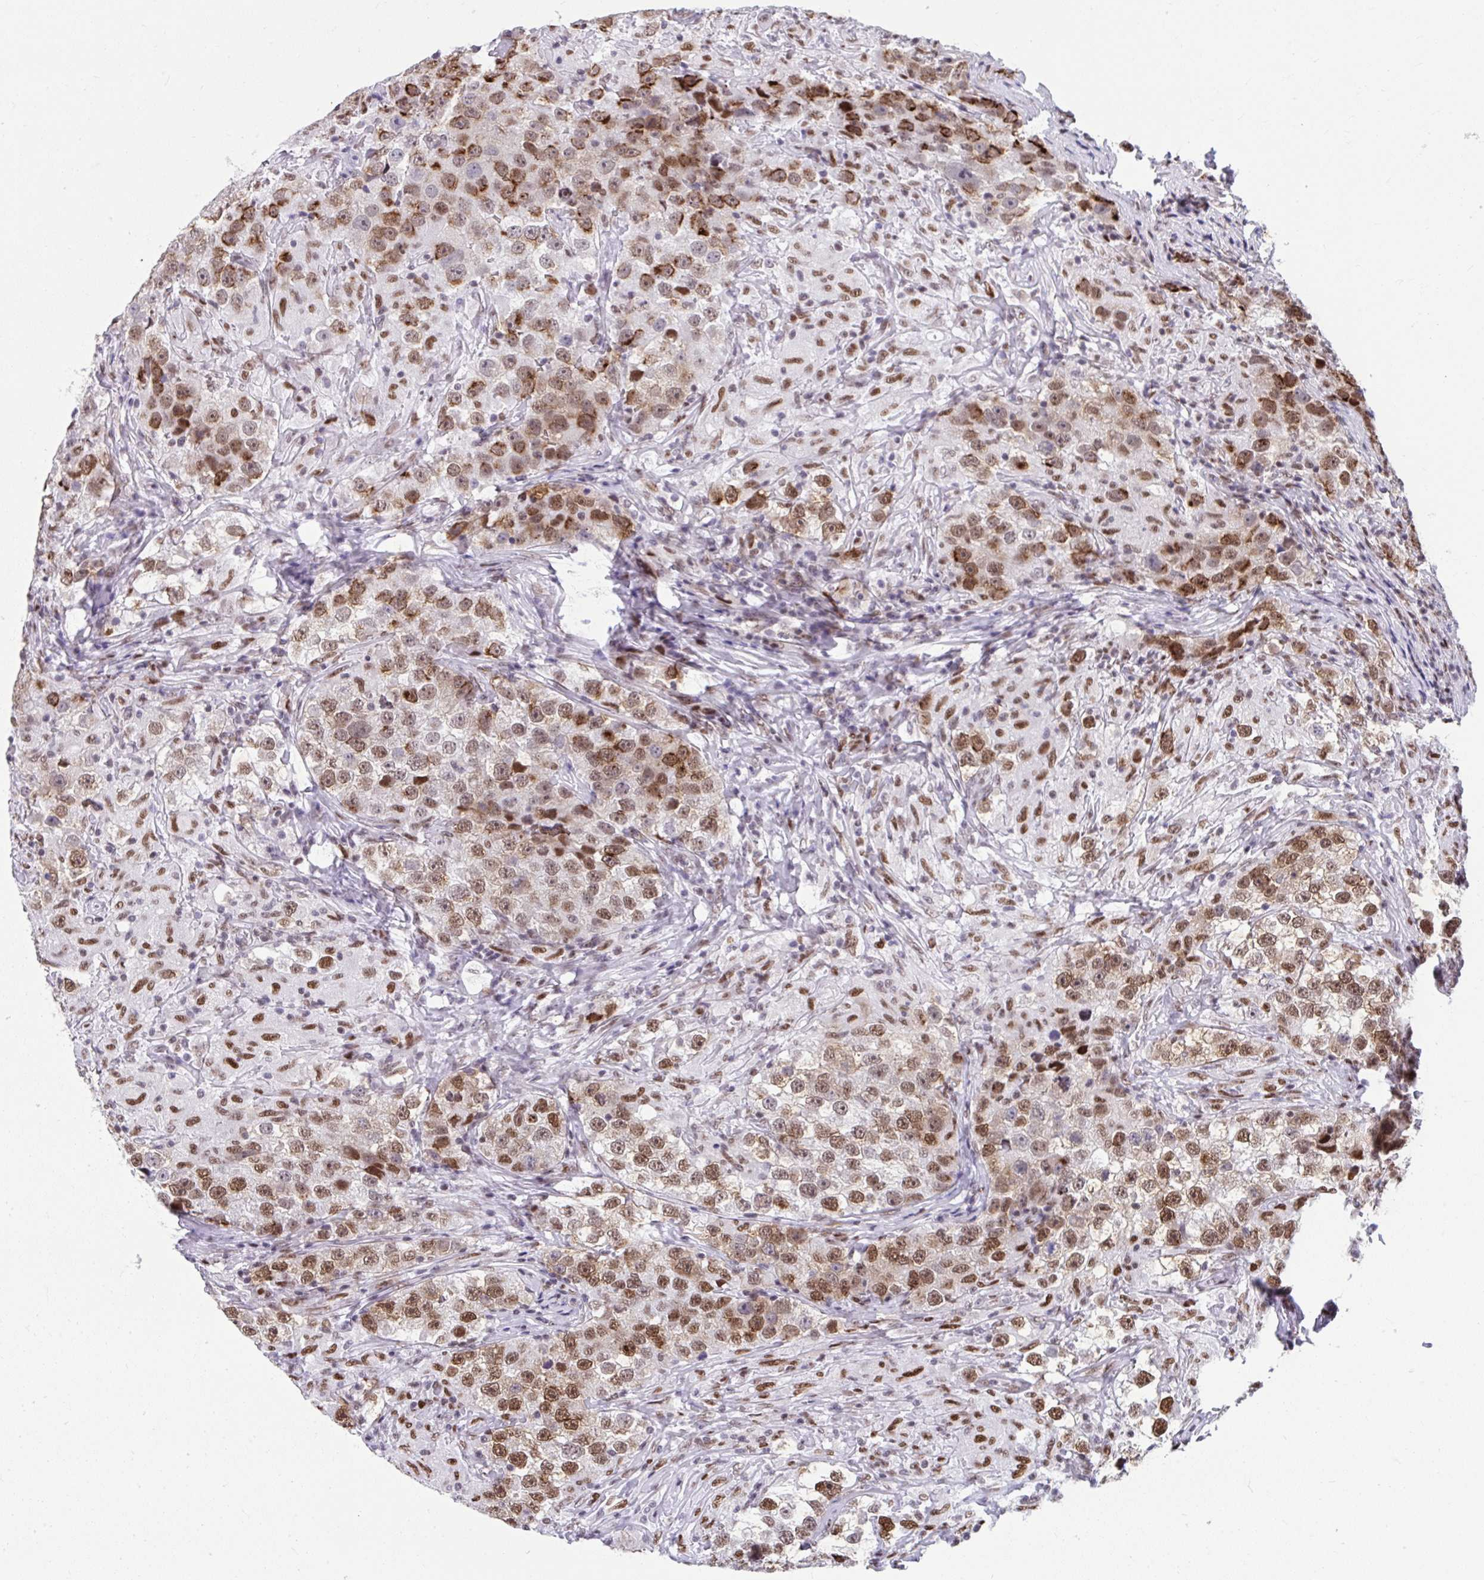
{"staining": {"intensity": "moderate", "quantity": ">75%", "location": "nuclear"}, "tissue": "testis cancer", "cell_type": "Tumor cells", "image_type": "cancer", "snomed": [{"axis": "morphology", "description": "Seminoma, NOS"}, {"axis": "topography", "description": "Testis"}], "caption": "Immunohistochemistry (IHC) staining of testis cancer (seminoma), which shows medium levels of moderate nuclear expression in about >75% of tumor cells indicating moderate nuclear protein expression. The staining was performed using DAB (brown) for protein detection and nuclei were counterstained in hematoxylin (blue).", "gene": "SLC35C2", "patient": {"sex": "male", "age": 46}}